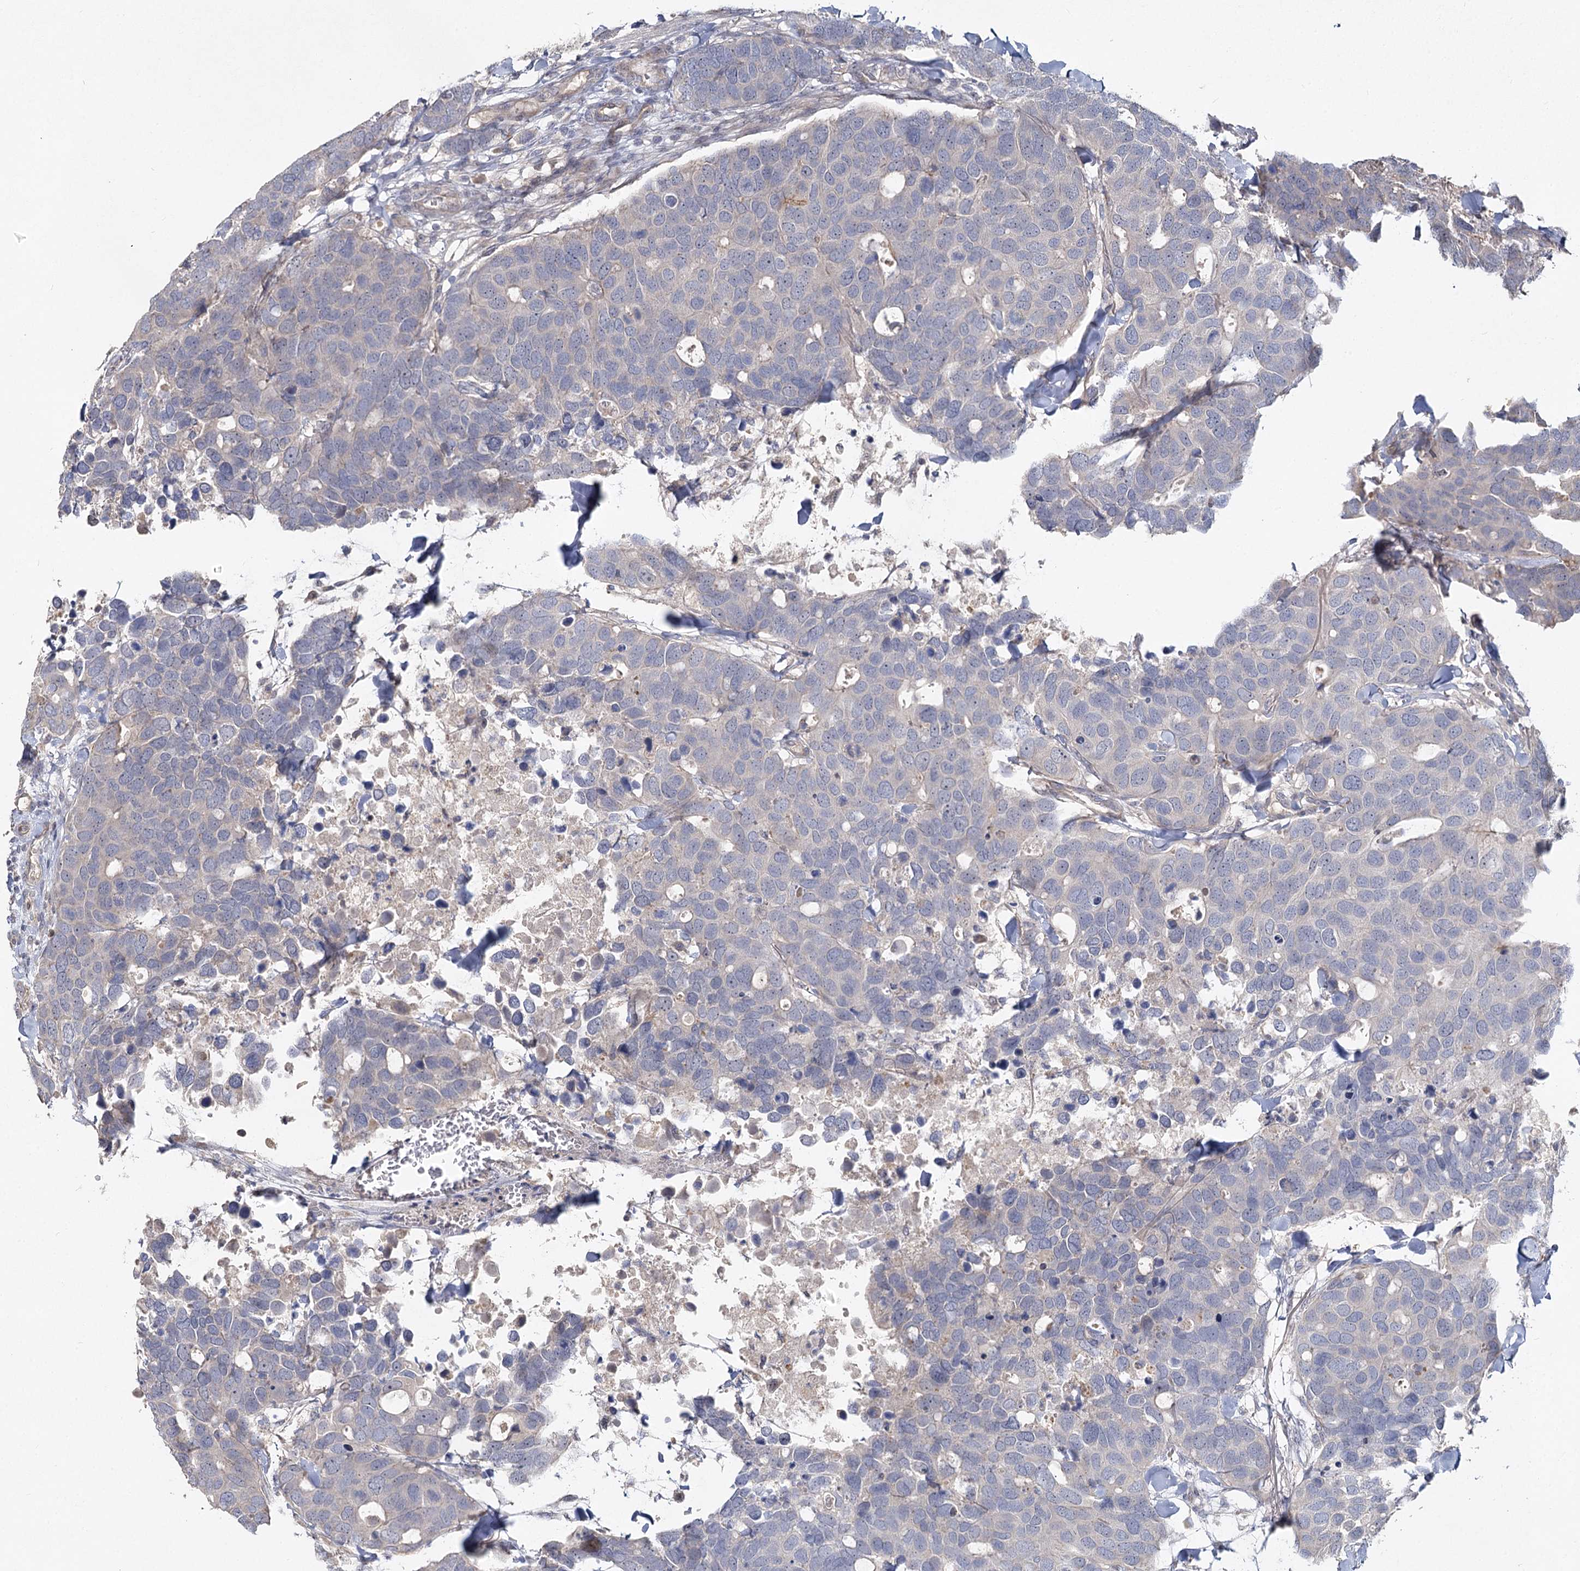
{"staining": {"intensity": "negative", "quantity": "none", "location": "none"}, "tissue": "breast cancer", "cell_type": "Tumor cells", "image_type": "cancer", "snomed": [{"axis": "morphology", "description": "Duct carcinoma"}, {"axis": "topography", "description": "Breast"}], "caption": "Immunohistochemistry (IHC) image of breast invasive ductal carcinoma stained for a protein (brown), which shows no expression in tumor cells.", "gene": "ANGPTL5", "patient": {"sex": "female", "age": 83}}